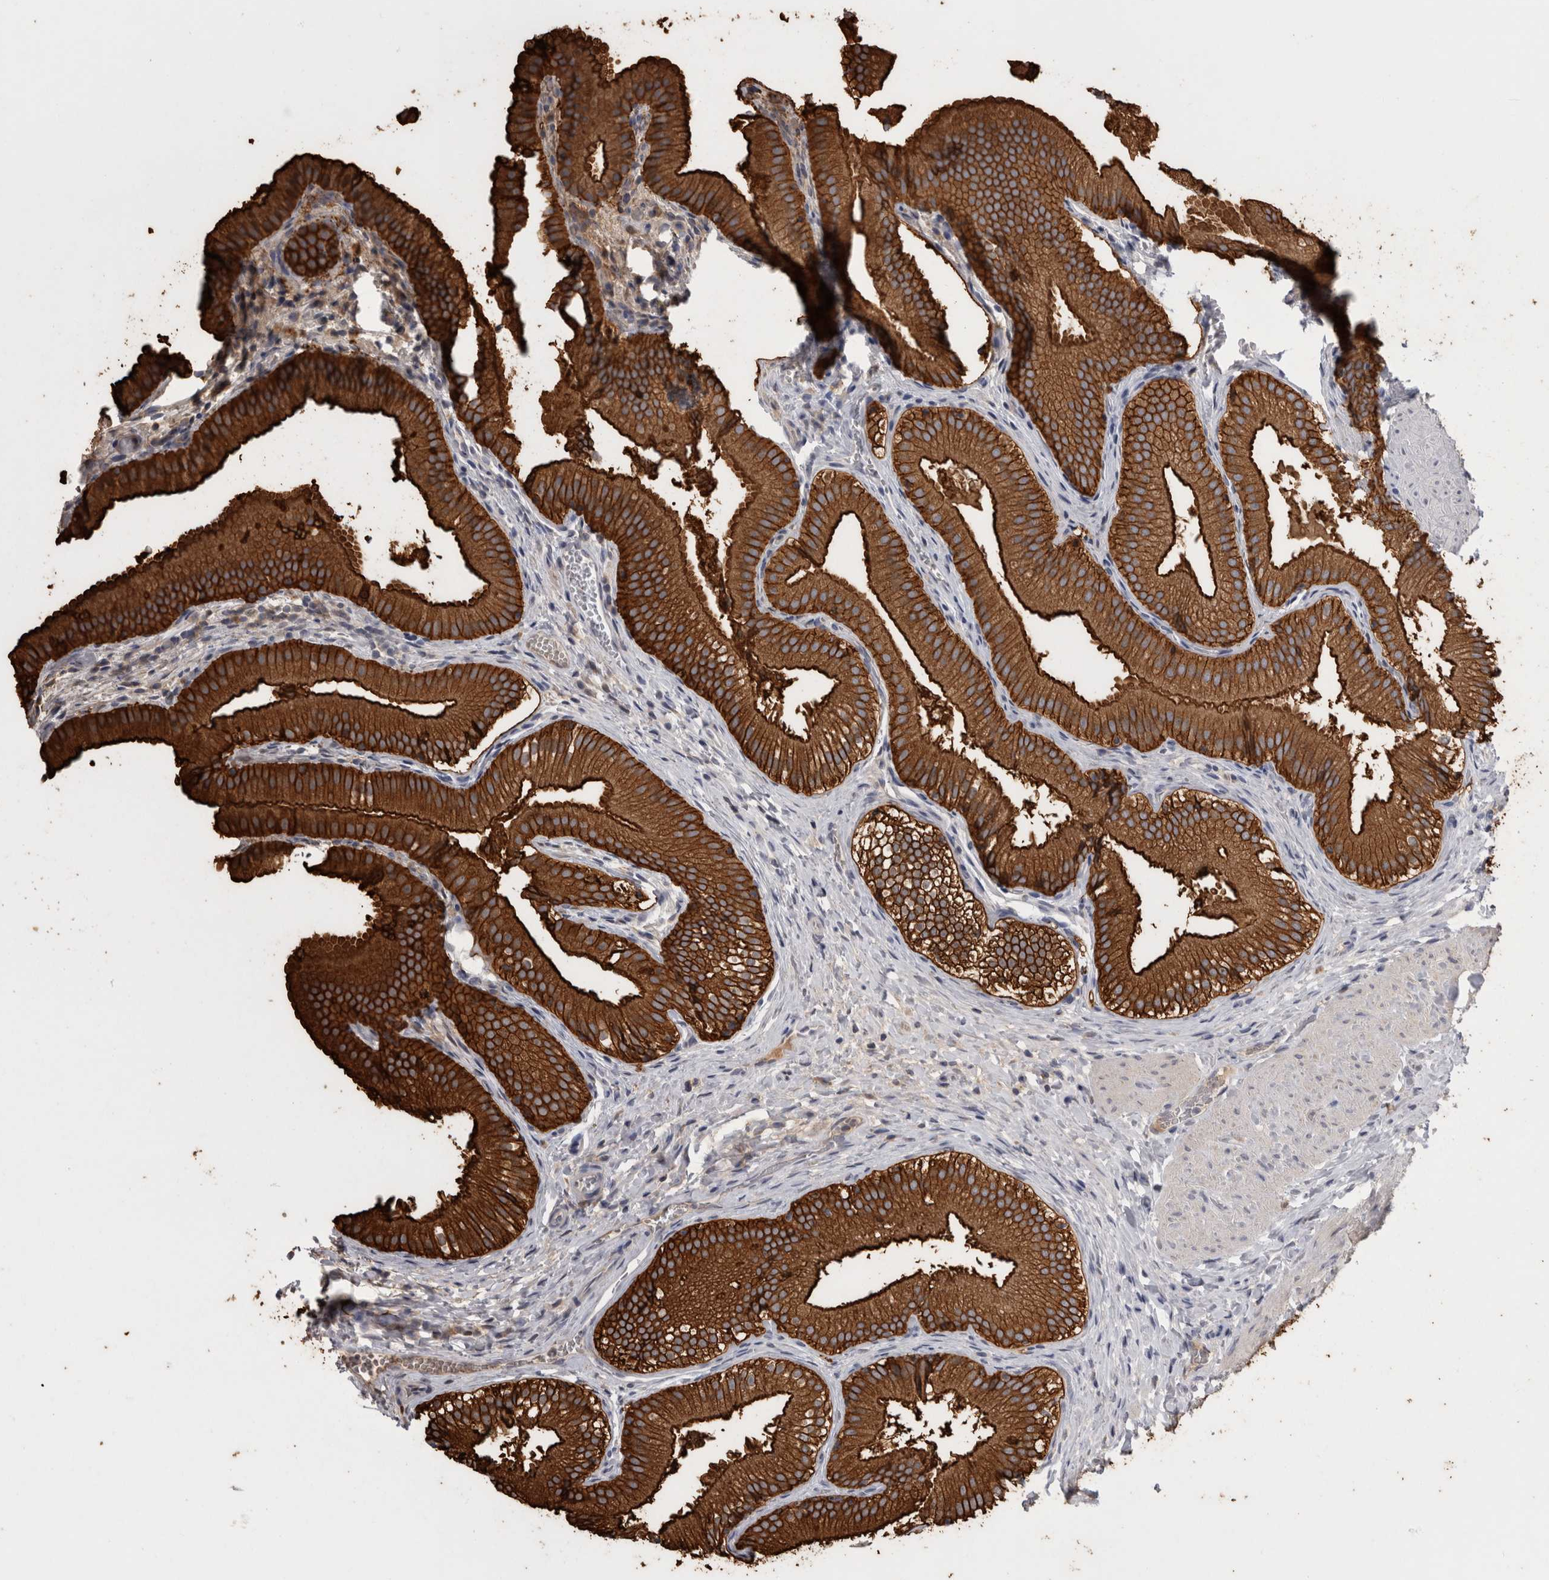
{"staining": {"intensity": "strong", "quantity": ">75%", "location": "cytoplasmic/membranous"}, "tissue": "gallbladder", "cell_type": "Glandular cells", "image_type": "normal", "snomed": [{"axis": "morphology", "description": "Normal tissue, NOS"}, {"axis": "topography", "description": "Gallbladder"}], "caption": "Immunohistochemistry photomicrograph of normal gallbladder: human gallbladder stained using immunohistochemistry (IHC) demonstrates high levels of strong protein expression localized specifically in the cytoplasmic/membranous of glandular cells, appearing as a cytoplasmic/membranous brown color.", "gene": "ANXA13", "patient": {"sex": "female", "age": 30}}